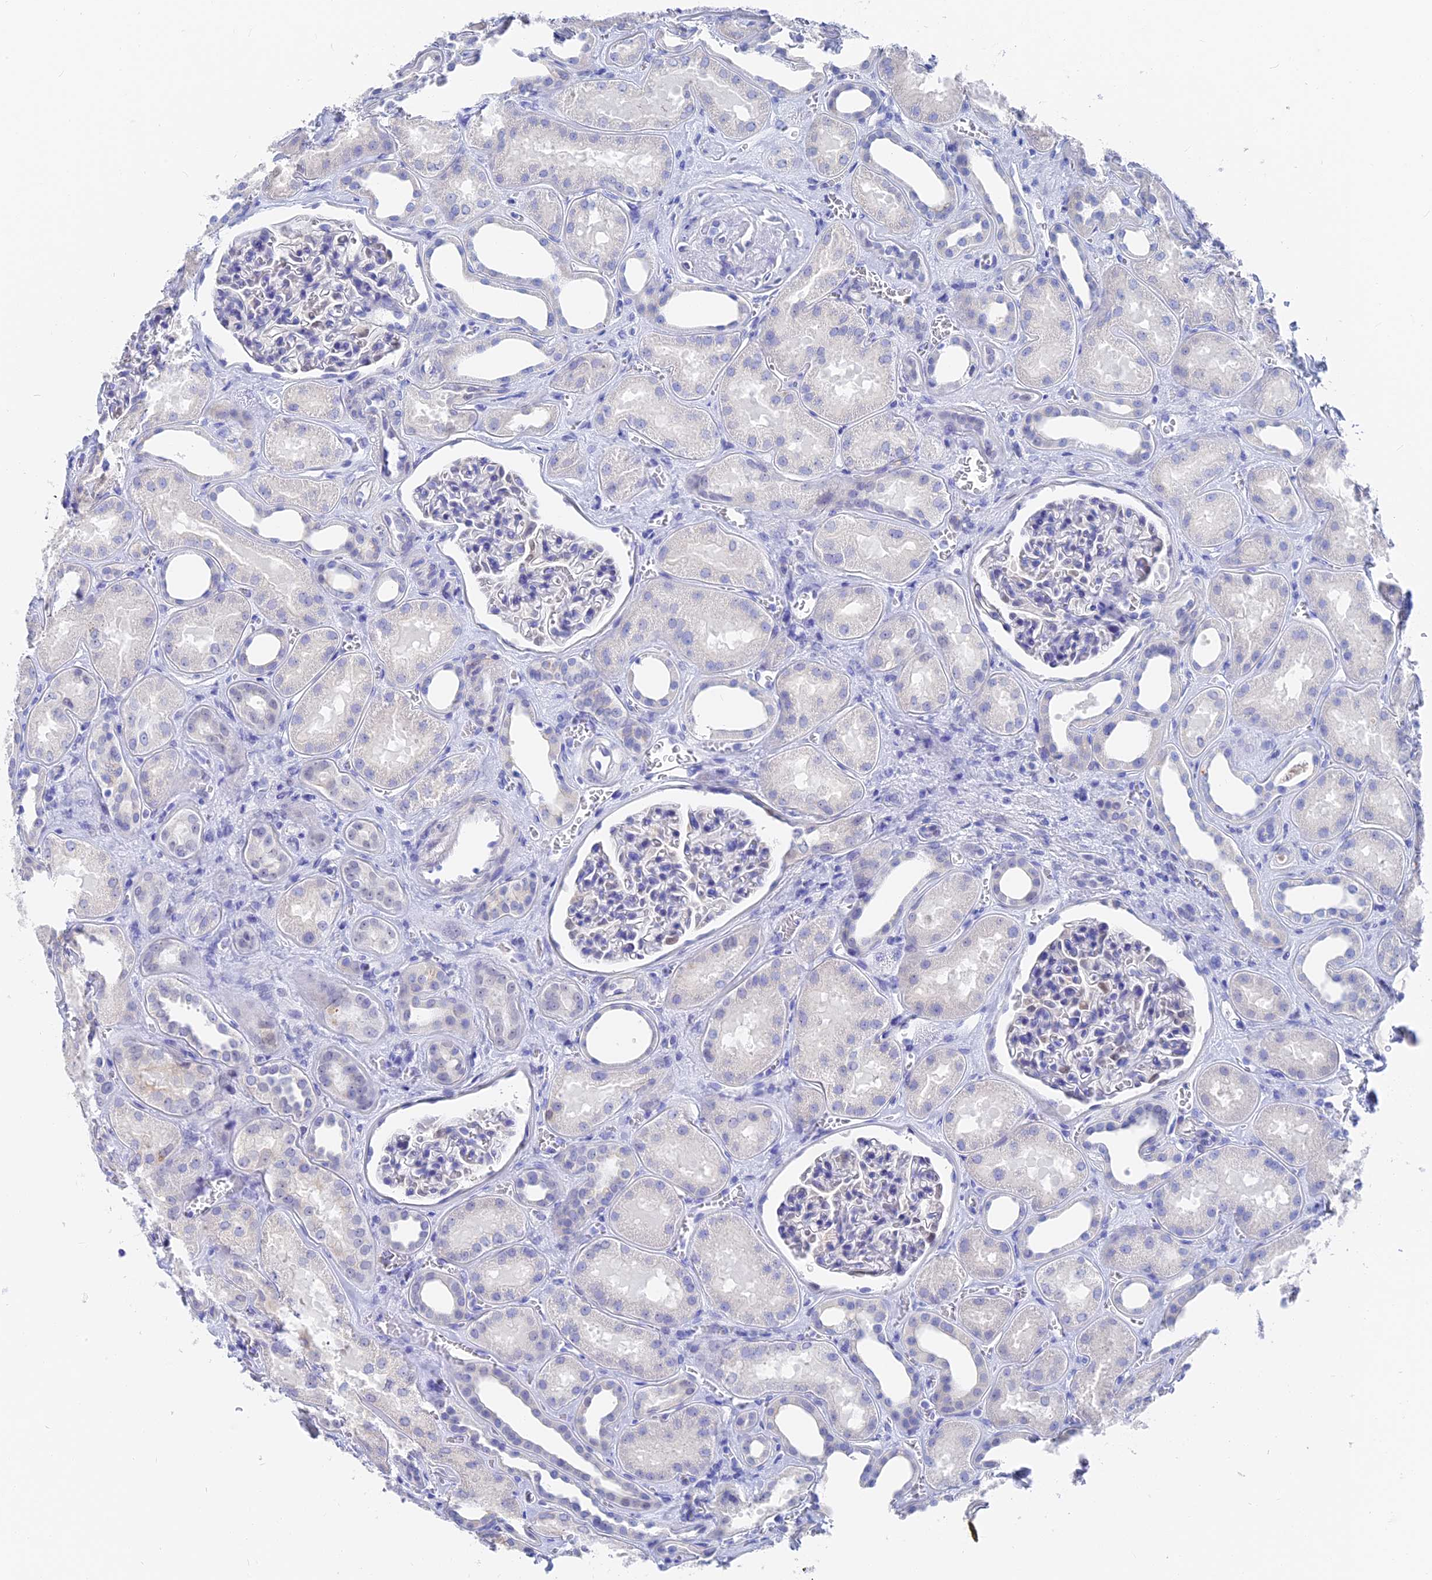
{"staining": {"intensity": "negative", "quantity": "none", "location": "none"}, "tissue": "kidney", "cell_type": "Cells in glomeruli", "image_type": "normal", "snomed": [{"axis": "morphology", "description": "Normal tissue, NOS"}, {"axis": "morphology", "description": "Adenocarcinoma, NOS"}, {"axis": "topography", "description": "Kidney"}], "caption": "A high-resolution histopathology image shows IHC staining of normal kidney, which demonstrates no significant expression in cells in glomeruli. (Immunohistochemistry, brightfield microscopy, high magnification).", "gene": "VPS33B", "patient": {"sex": "female", "age": 68}}